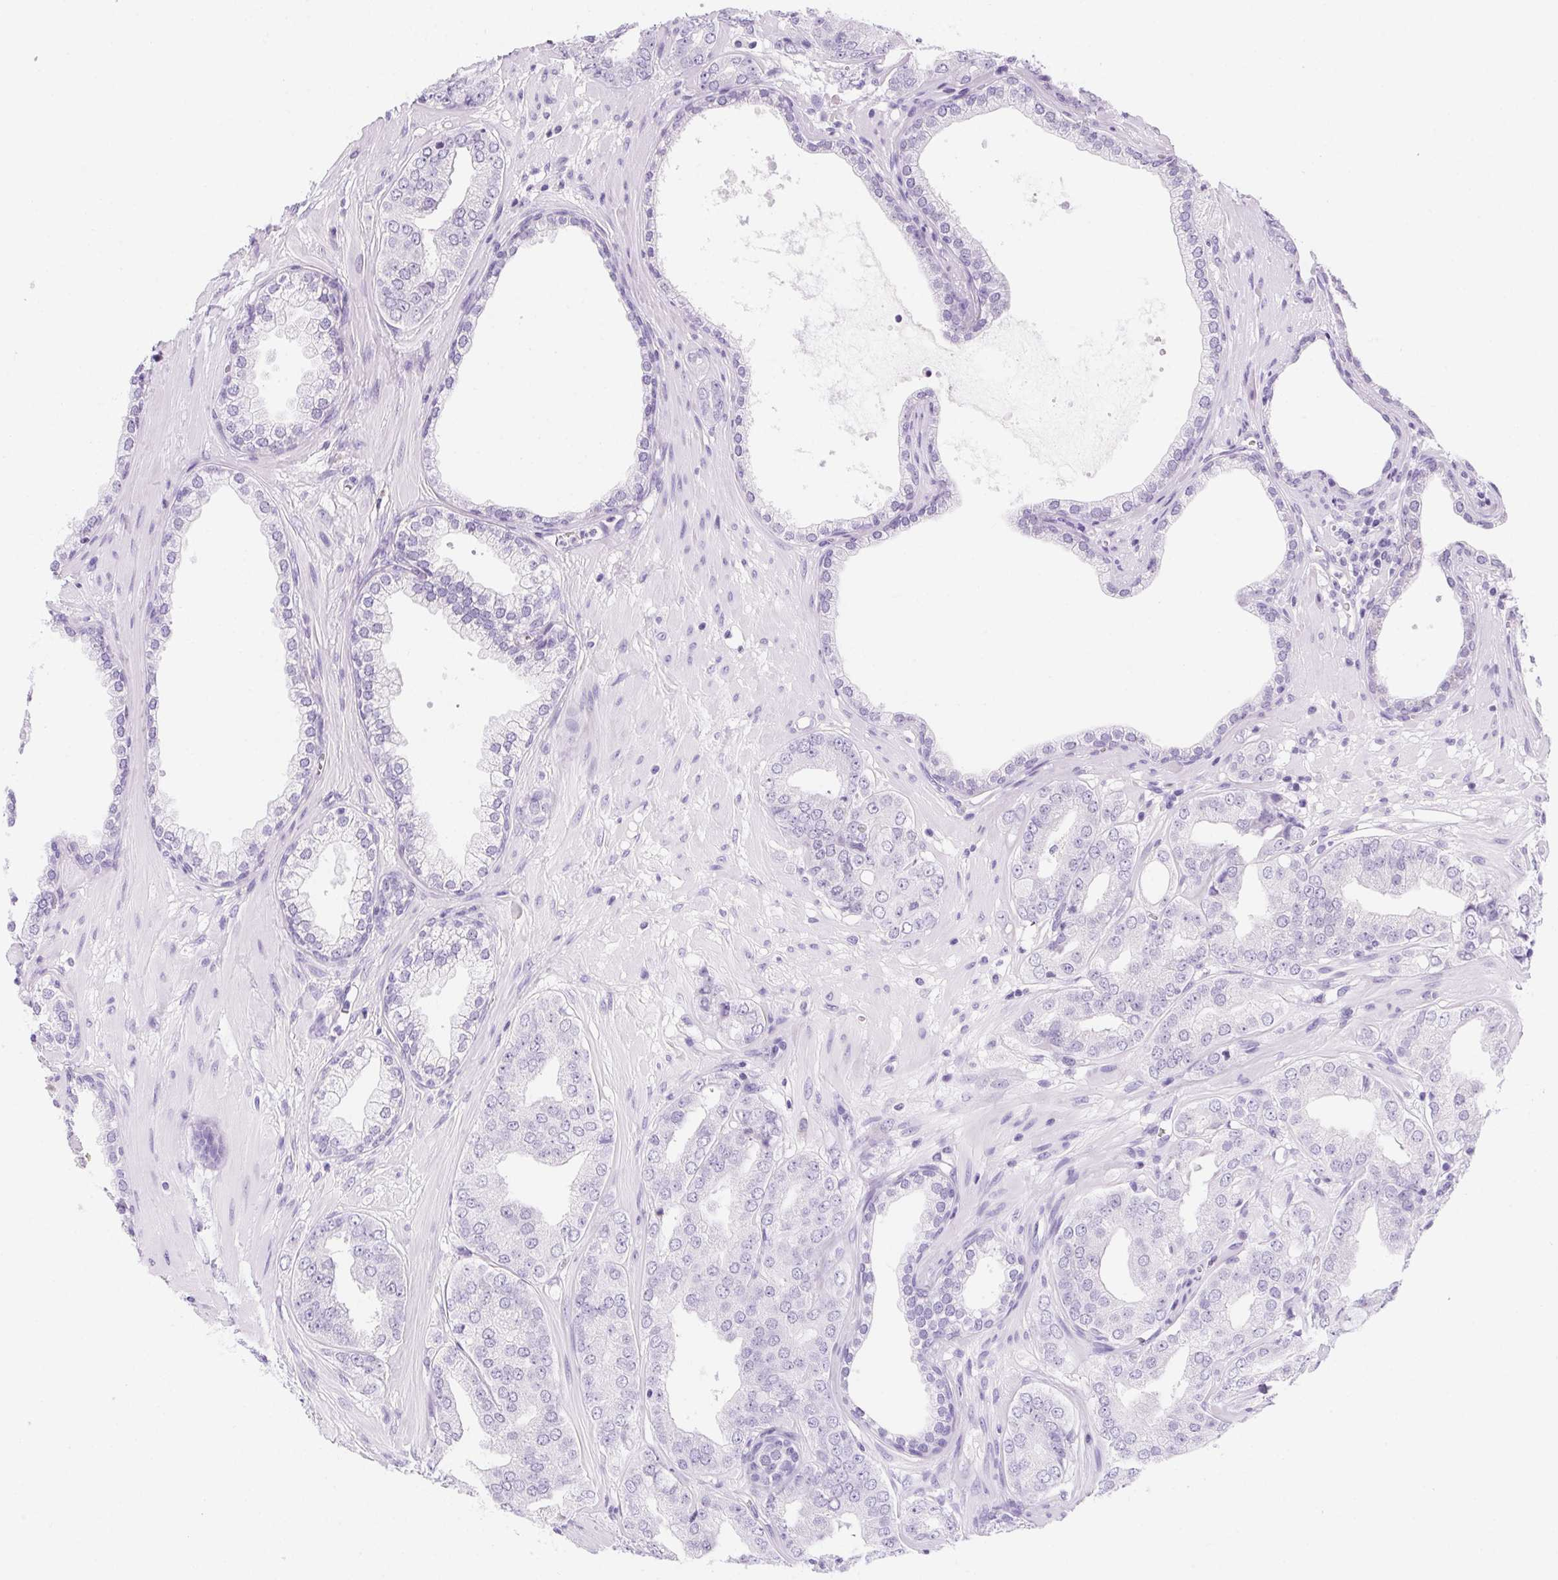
{"staining": {"intensity": "negative", "quantity": "none", "location": "none"}, "tissue": "prostate cancer", "cell_type": "Tumor cells", "image_type": "cancer", "snomed": [{"axis": "morphology", "description": "Adenocarcinoma, Low grade"}, {"axis": "topography", "description": "Prostate"}], "caption": "Prostate low-grade adenocarcinoma stained for a protein using immunohistochemistry reveals no expression tumor cells.", "gene": "PRKAA1", "patient": {"sex": "male", "age": 60}}